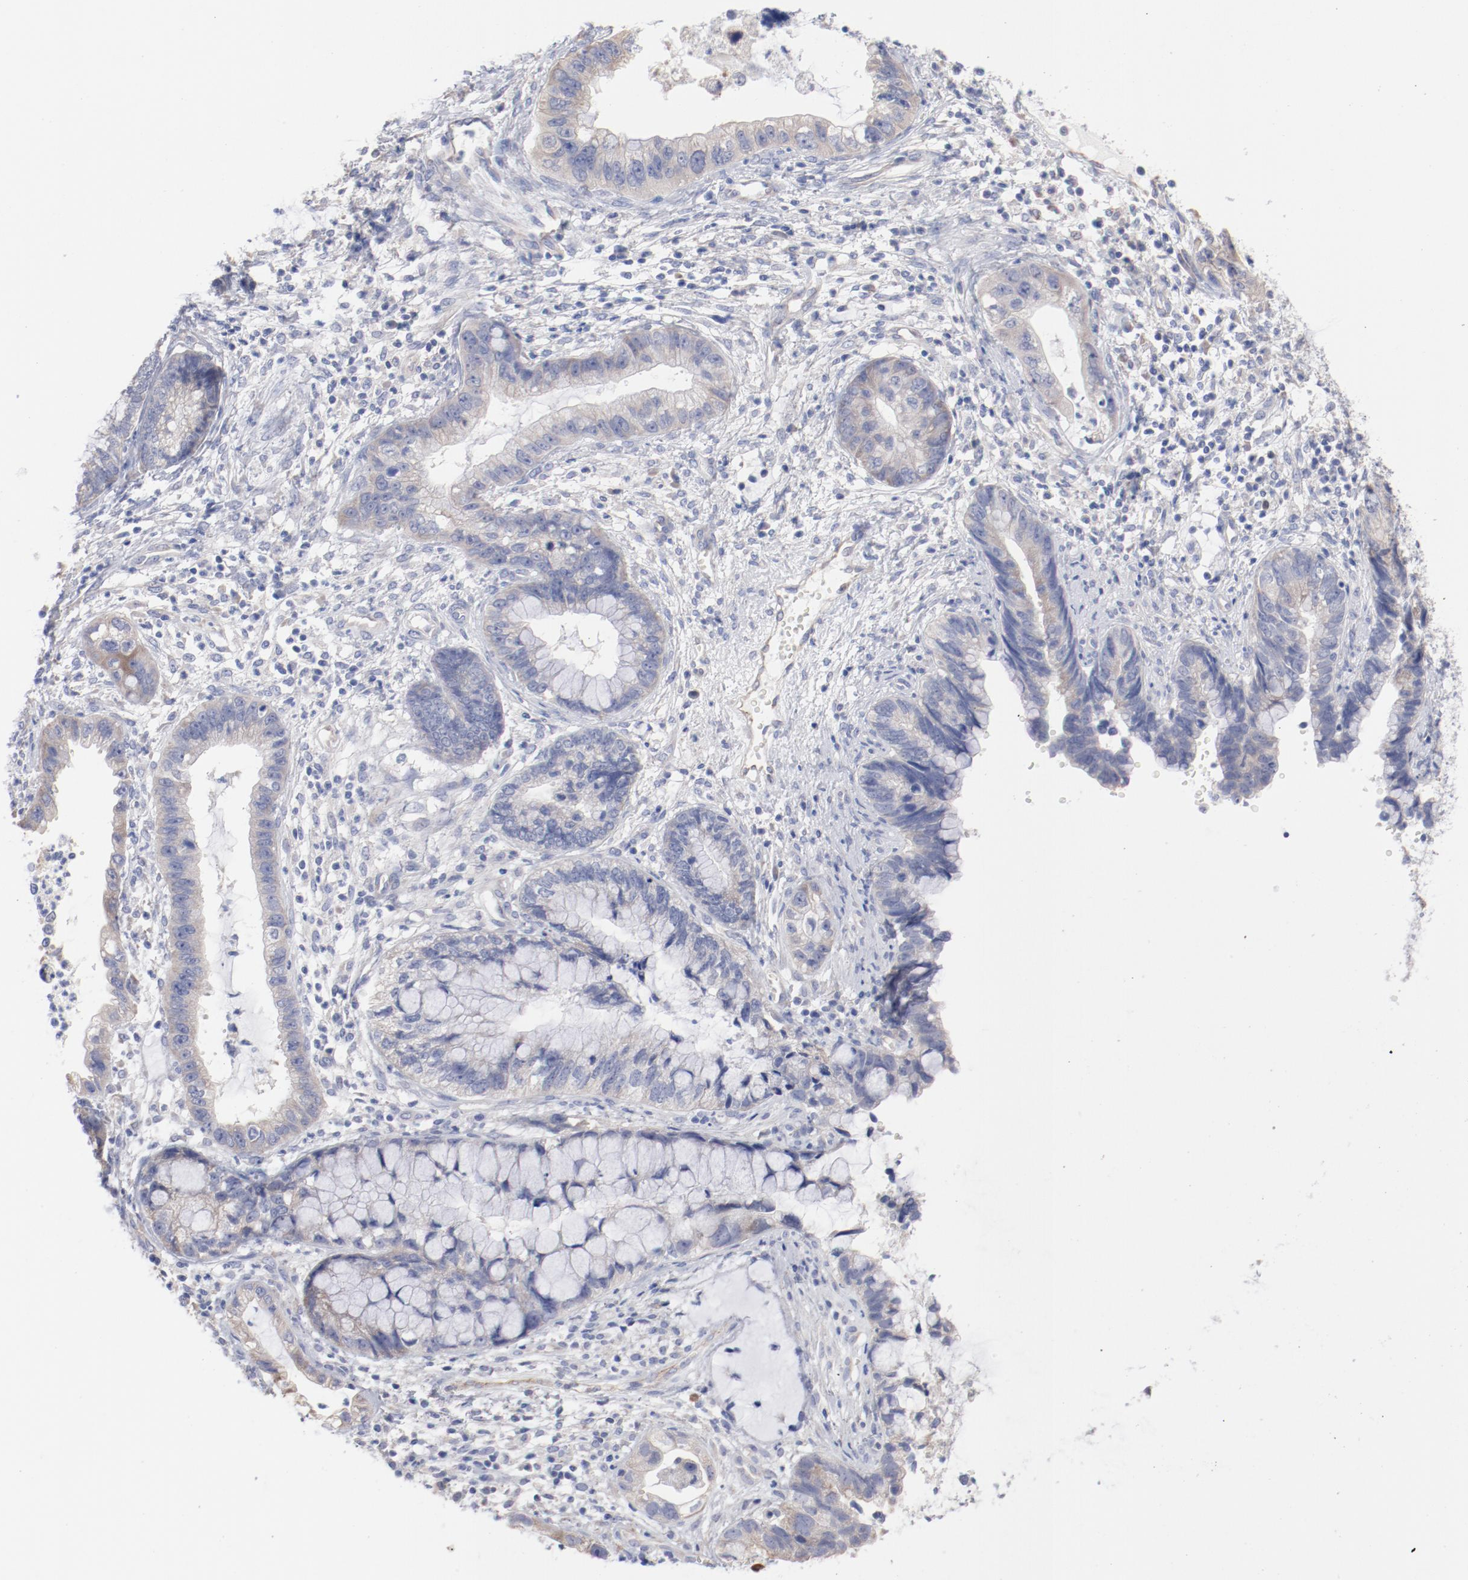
{"staining": {"intensity": "weak", "quantity": "25%-75%", "location": "cytoplasmic/membranous"}, "tissue": "cervical cancer", "cell_type": "Tumor cells", "image_type": "cancer", "snomed": [{"axis": "morphology", "description": "Adenocarcinoma, NOS"}, {"axis": "topography", "description": "Cervix"}], "caption": "About 25%-75% of tumor cells in human cervical adenocarcinoma show weak cytoplasmic/membranous protein expression as visualized by brown immunohistochemical staining.", "gene": "CPE", "patient": {"sex": "female", "age": 44}}